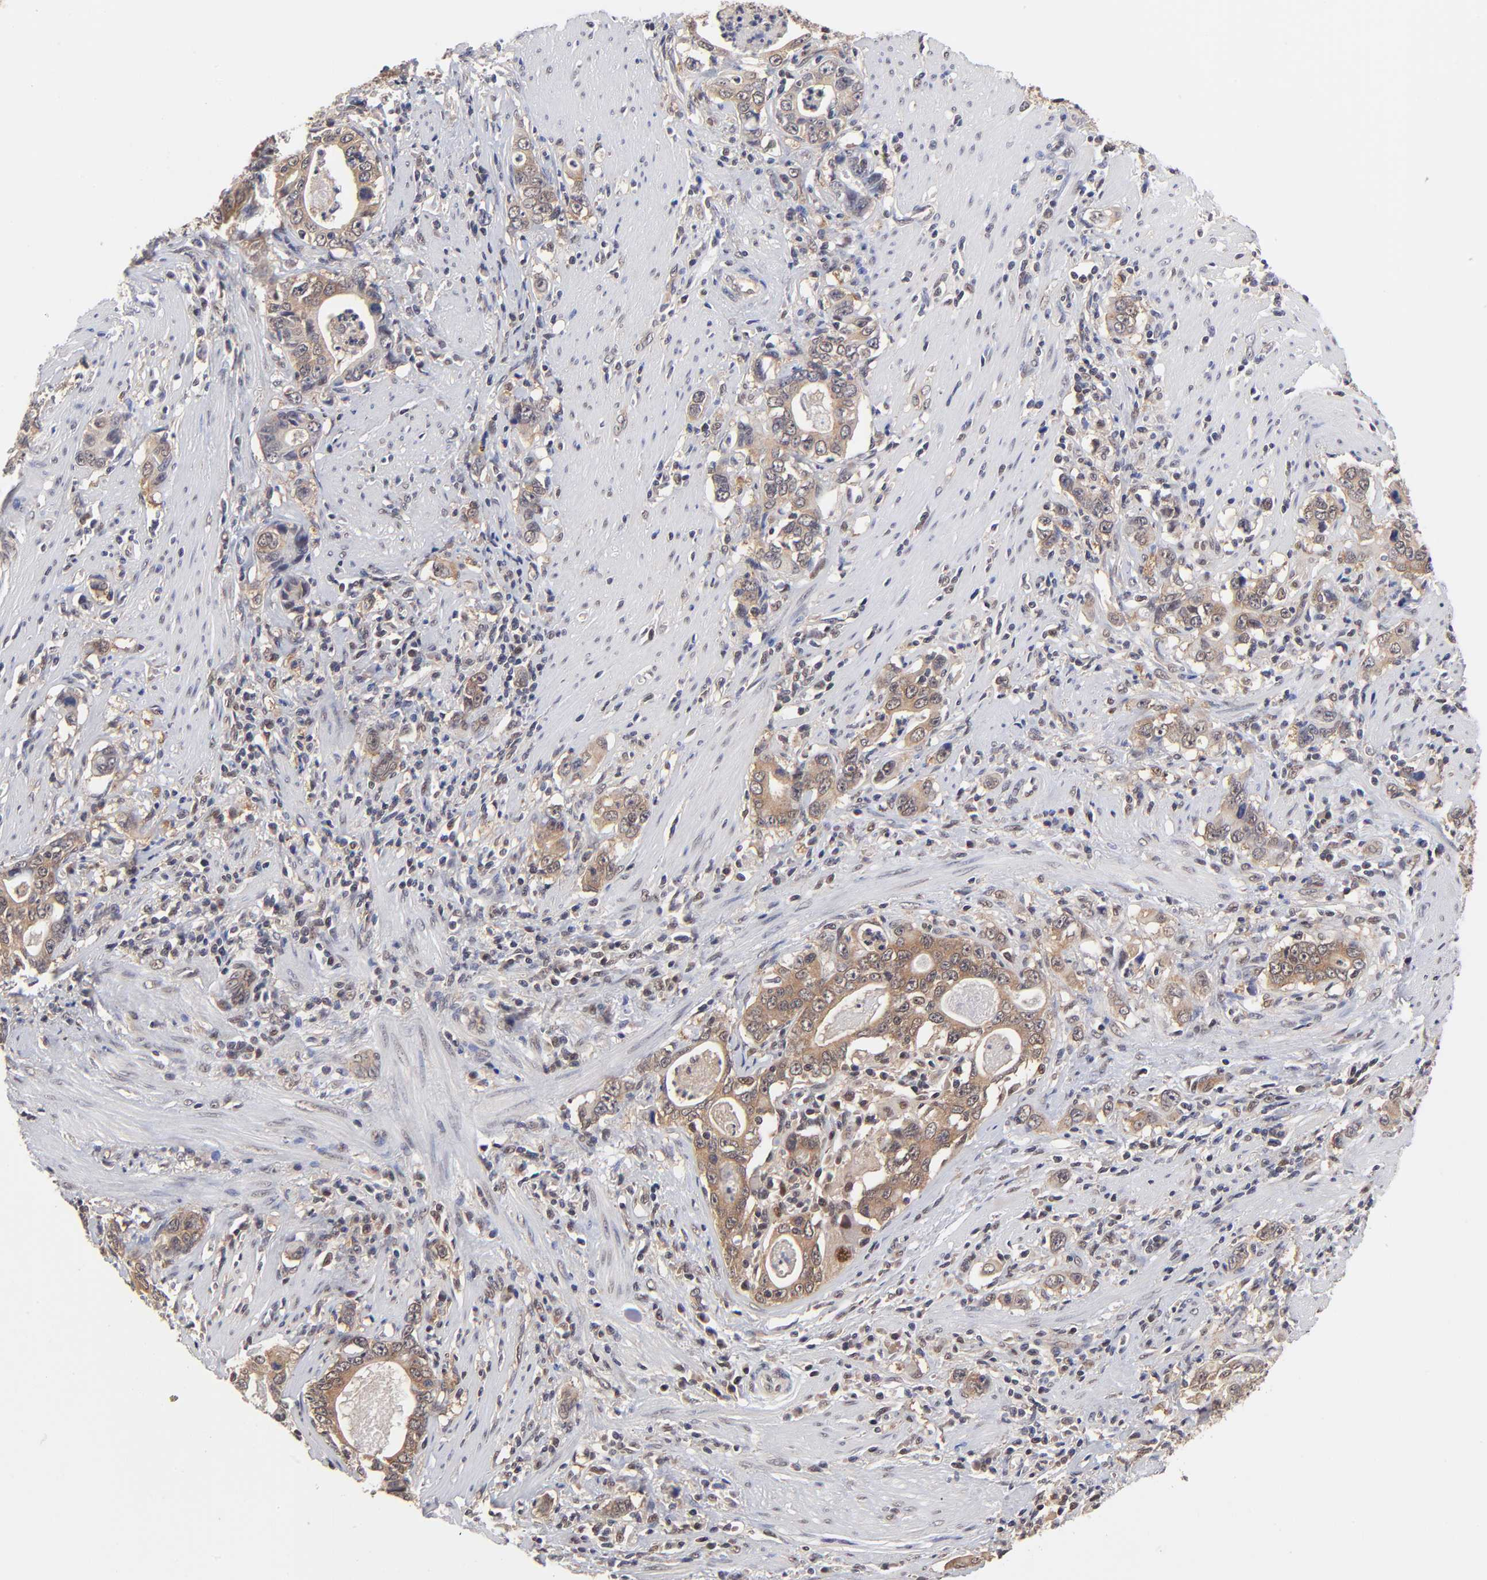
{"staining": {"intensity": "moderate", "quantity": ">75%", "location": "cytoplasmic/membranous"}, "tissue": "stomach cancer", "cell_type": "Tumor cells", "image_type": "cancer", "snomed": [{"axis": "morphology", "description": "Adenocarcinoma, NOS"}, {"axis": "topography", "description": "Stomach, lower"}], "caption": "The micrograph reveals staining of stomach cancer (adenocarcinoma), revealing moderate cytoplasmic/membranous protein staining (brown color) within tumor cells.", "gene": "PSMC4", "patient": {"sex": "female", "age": 72}}